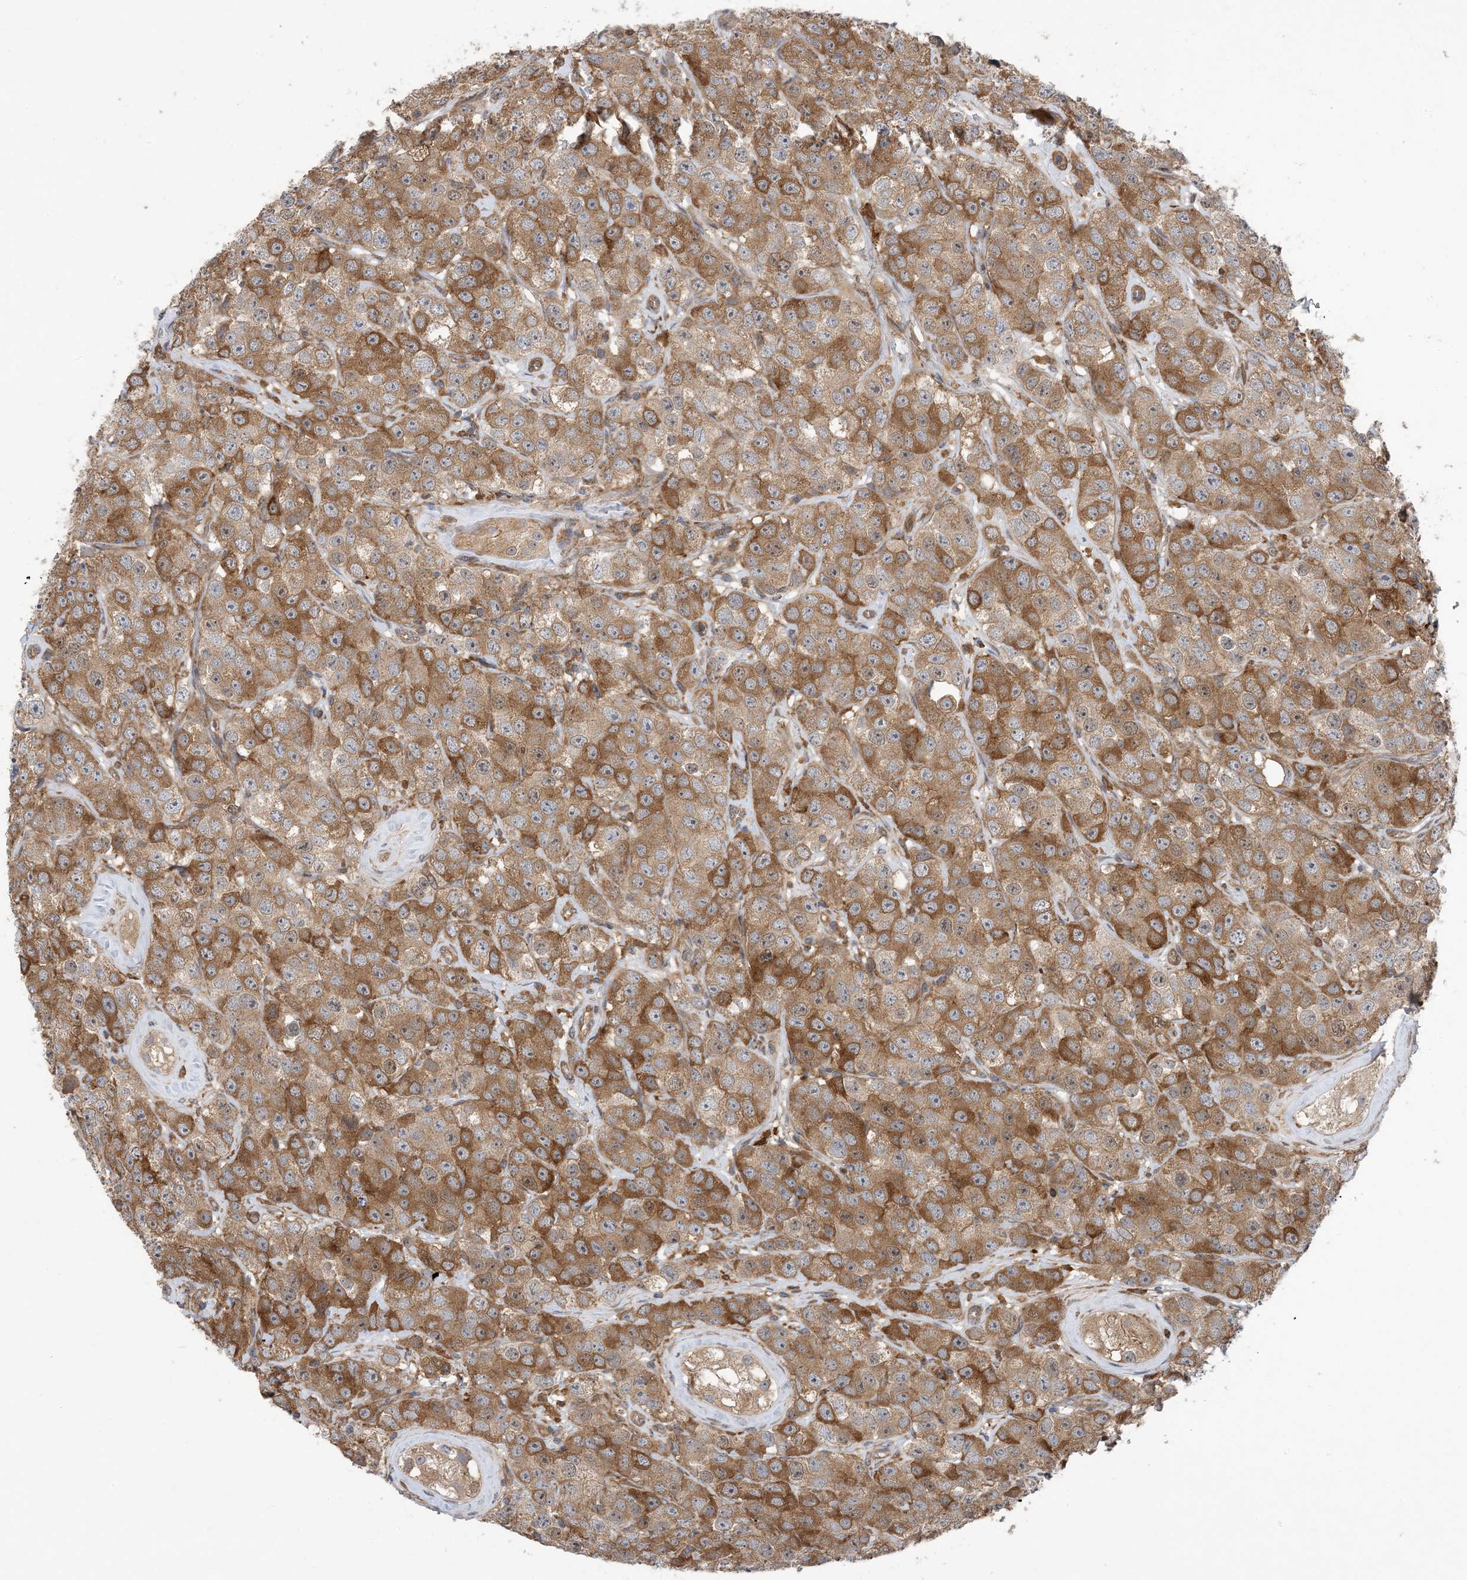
{"staining": {"intensity": "moderate", "quantity": ">75%", "location": "cytoplasmic/membranous"}, "tissue": "testis cancer", "cell_type": "Tumor cells", "image_type": "cancer", "snomed": [{"axis": "morphology", "description": "Seminoma, NOS"}, {"axis": "topography", "description": "Testis"}], "caption": "Testis cancer (seminoma) stained for a protein reveals moderate cytoplasmic/membranous positivity in tumor cells. (brown staining indicates protein expression, while blue staining denotes nuclei).", "gene": "HS1BP3", "patient": {"sex": "male", "age": 28}}